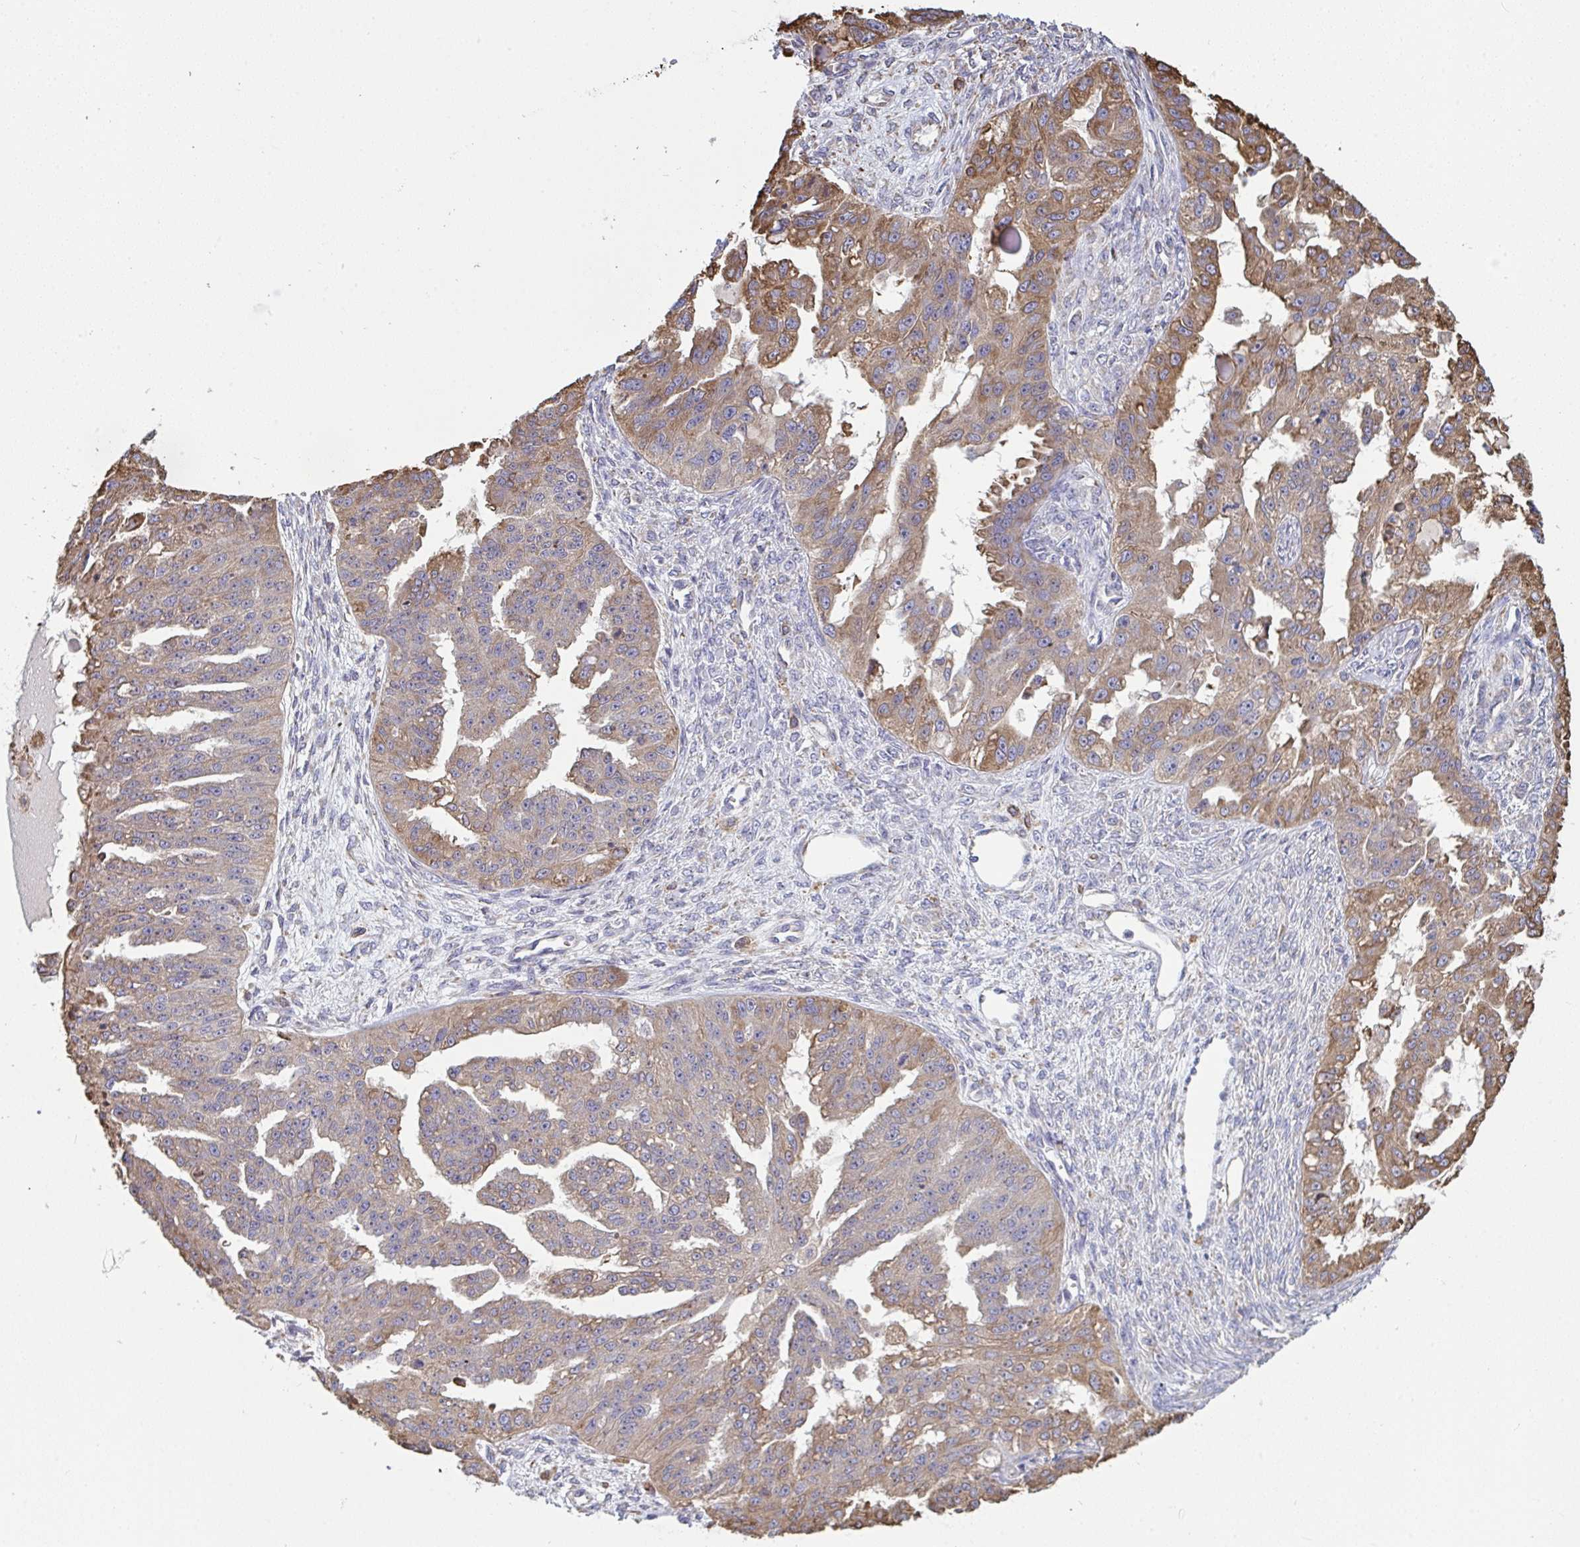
{"staining": {"intensity": "weak", "quantity": "25%-75%", "location": "cytoplasmic/membranous"}, "tissue": "ovarian cancer", "cell_type": "Tumor cells", "image_type": "cancer", "snomed": [{"axis": "morphology", "description": "Cystadenocarcinoma, serous, NOS"}, {"axis": "topography", "description": "Ovary"}], "caption": "Protein staining of ovarian cancer tissue shows weak cytoplasmic/membranous expression in about 25%-75% of tumor cells.", "gene": "MYMK", "patient": {"sex": "female", "age": 58}}